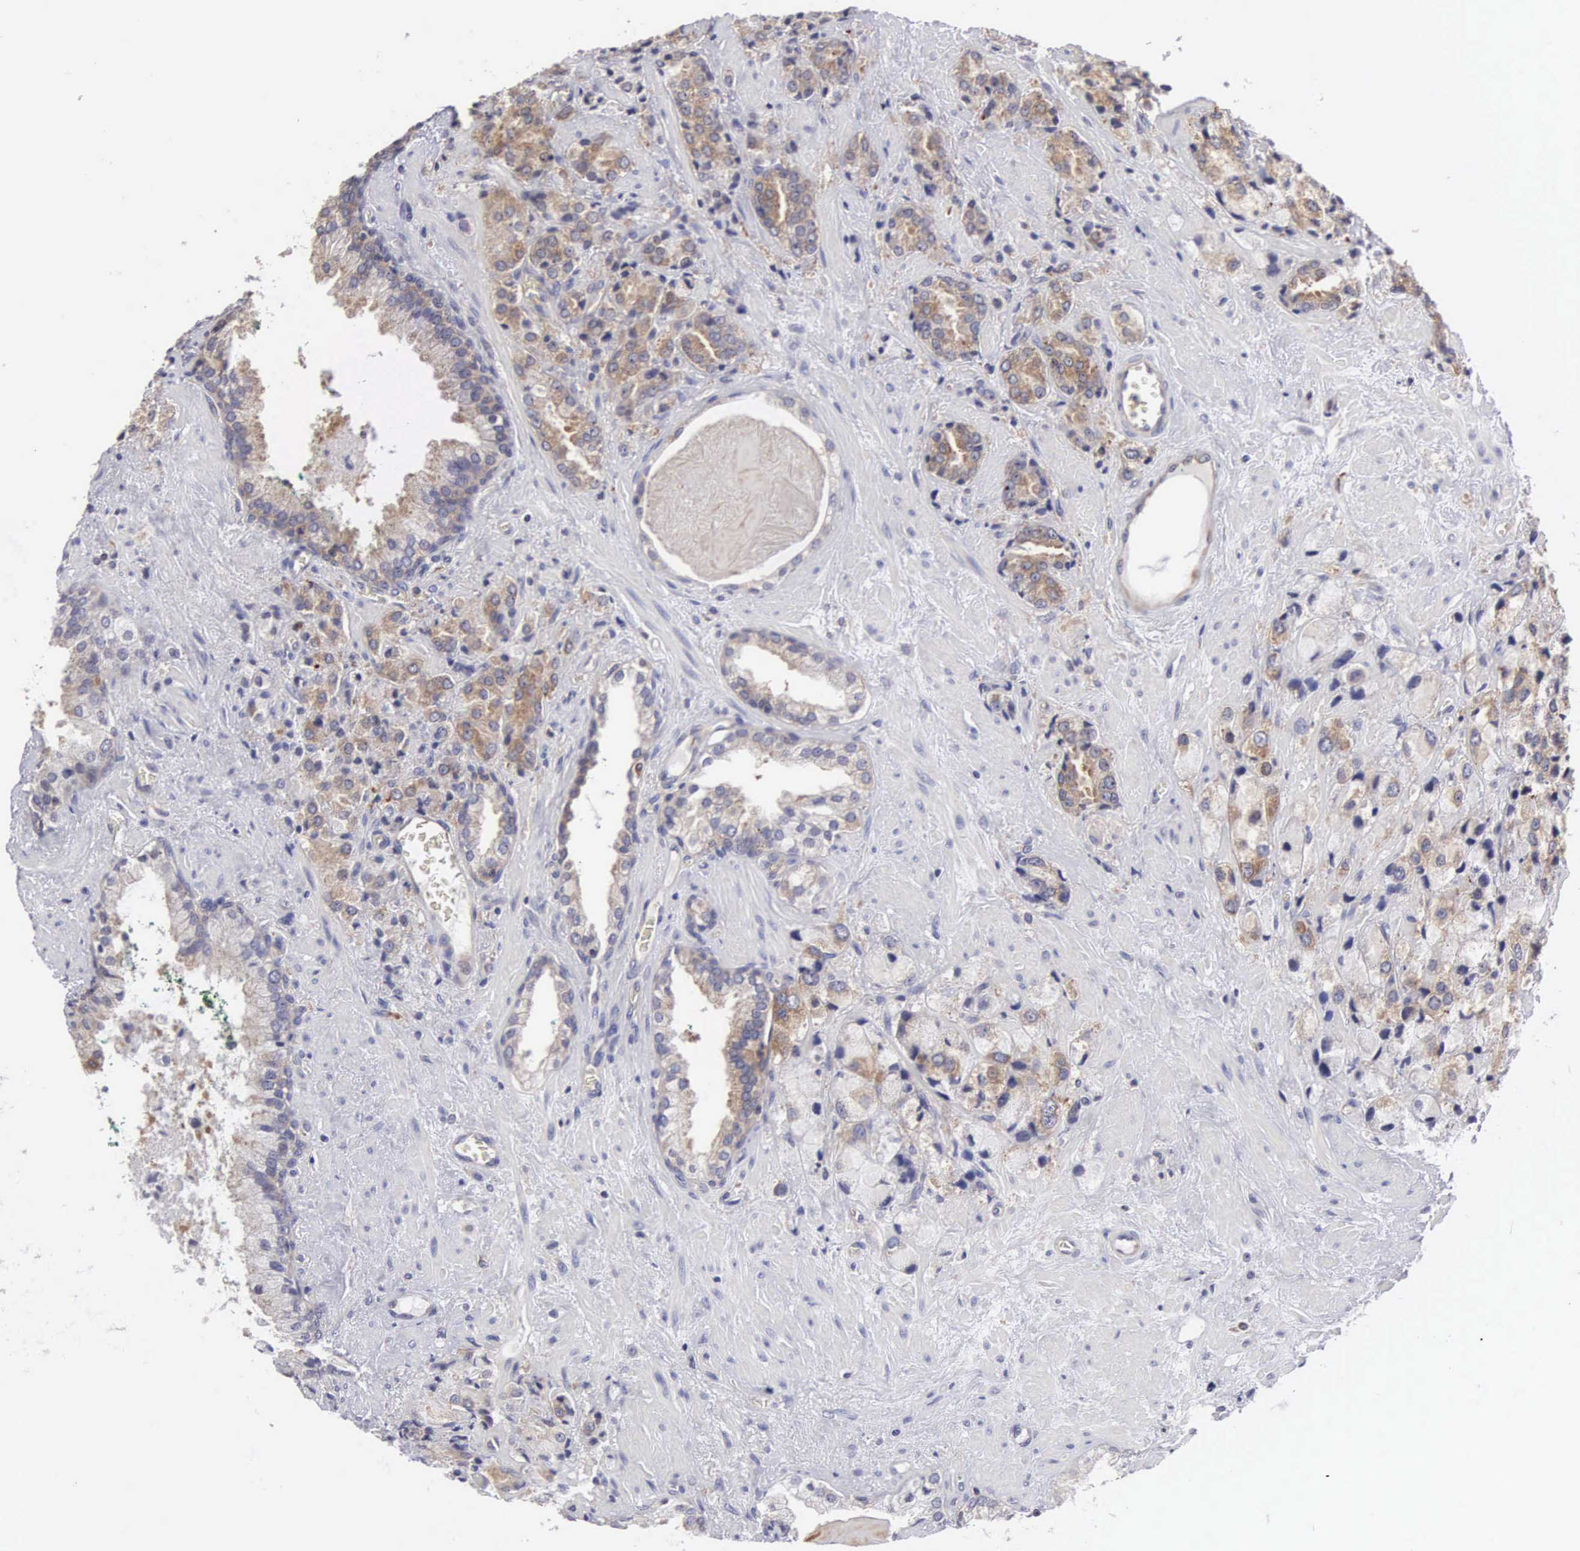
{"staining": {"intensity": "weak", "quantity": ">75%", "location": "cytoplasmic/membranous"}, "tissue": "prostate cancer", "cell_type": "Tumor cells", "image_type": "cancer", "snomed": [{"axis": "morphology", "description": "Adenocarcinoma, Medium grade"}, {"axis": "topography", "description": "Prostate"}], "caption": "Human prostate cancer (adenocarcinoma (medium-grade)) stained for a protein (brown) exhibits weak cytoplasmic/membranous positive expression in approximately >75% of tumor cells.", "gene": "GRIPAP1", "patient": {"sex": "male", "age": 70}}